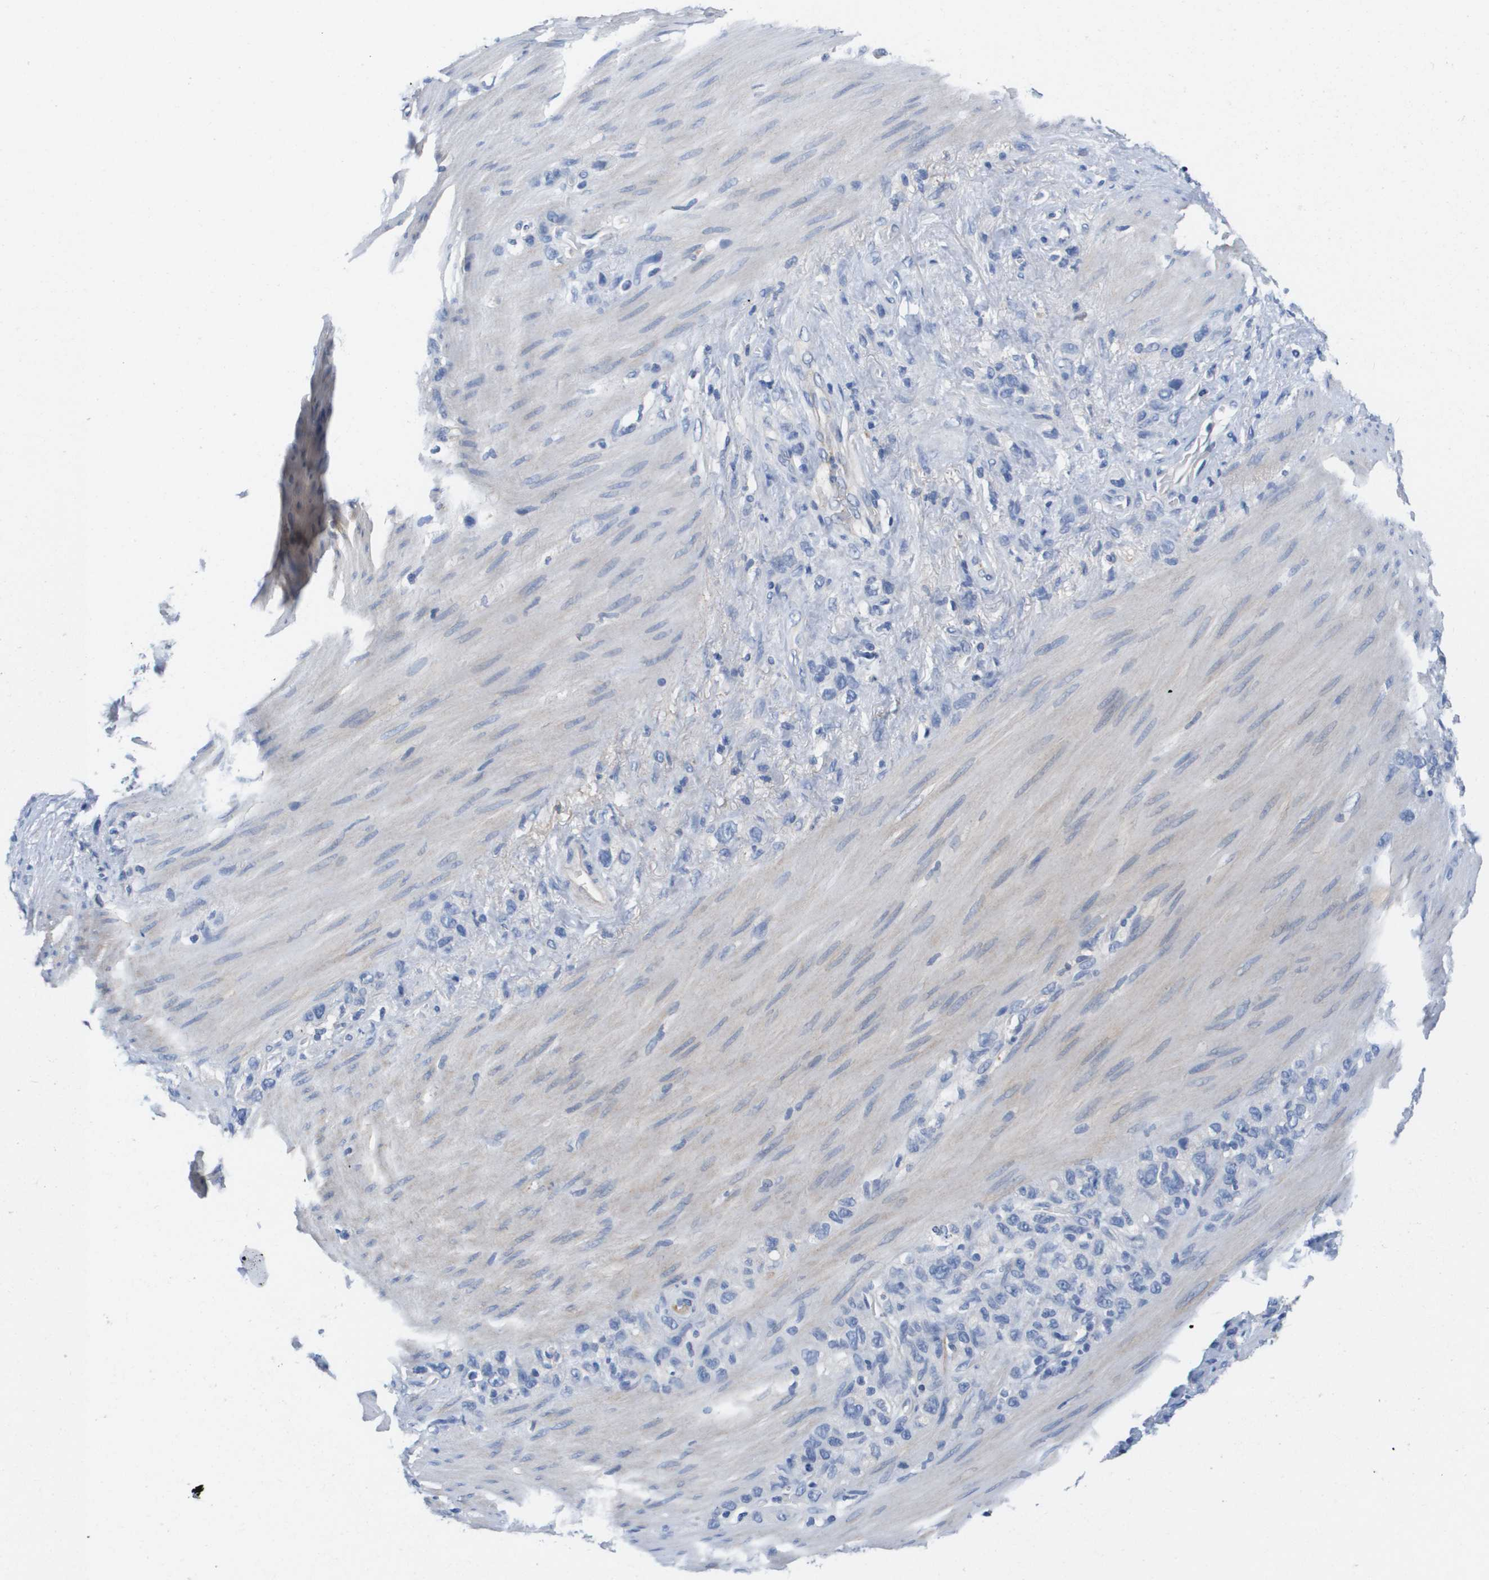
{"staining": {"intensity": "negative", "quantity": "none", "location": "none"}, "tissue": "stomach cancer", "cell_type": "Tumor cells", "image_type": "cancer", "snomed": [{"axis": "morphology", "description": "Adenocarcinoma, NOS"}, {"axis": "topography", "description": "Stomach"}], "caption": "Image shows no protein positivity in tumor cells of stomach adenocarcinoma tissue.", "gene": "APOA1", "patient": {"sex": "female", "age": 65}}